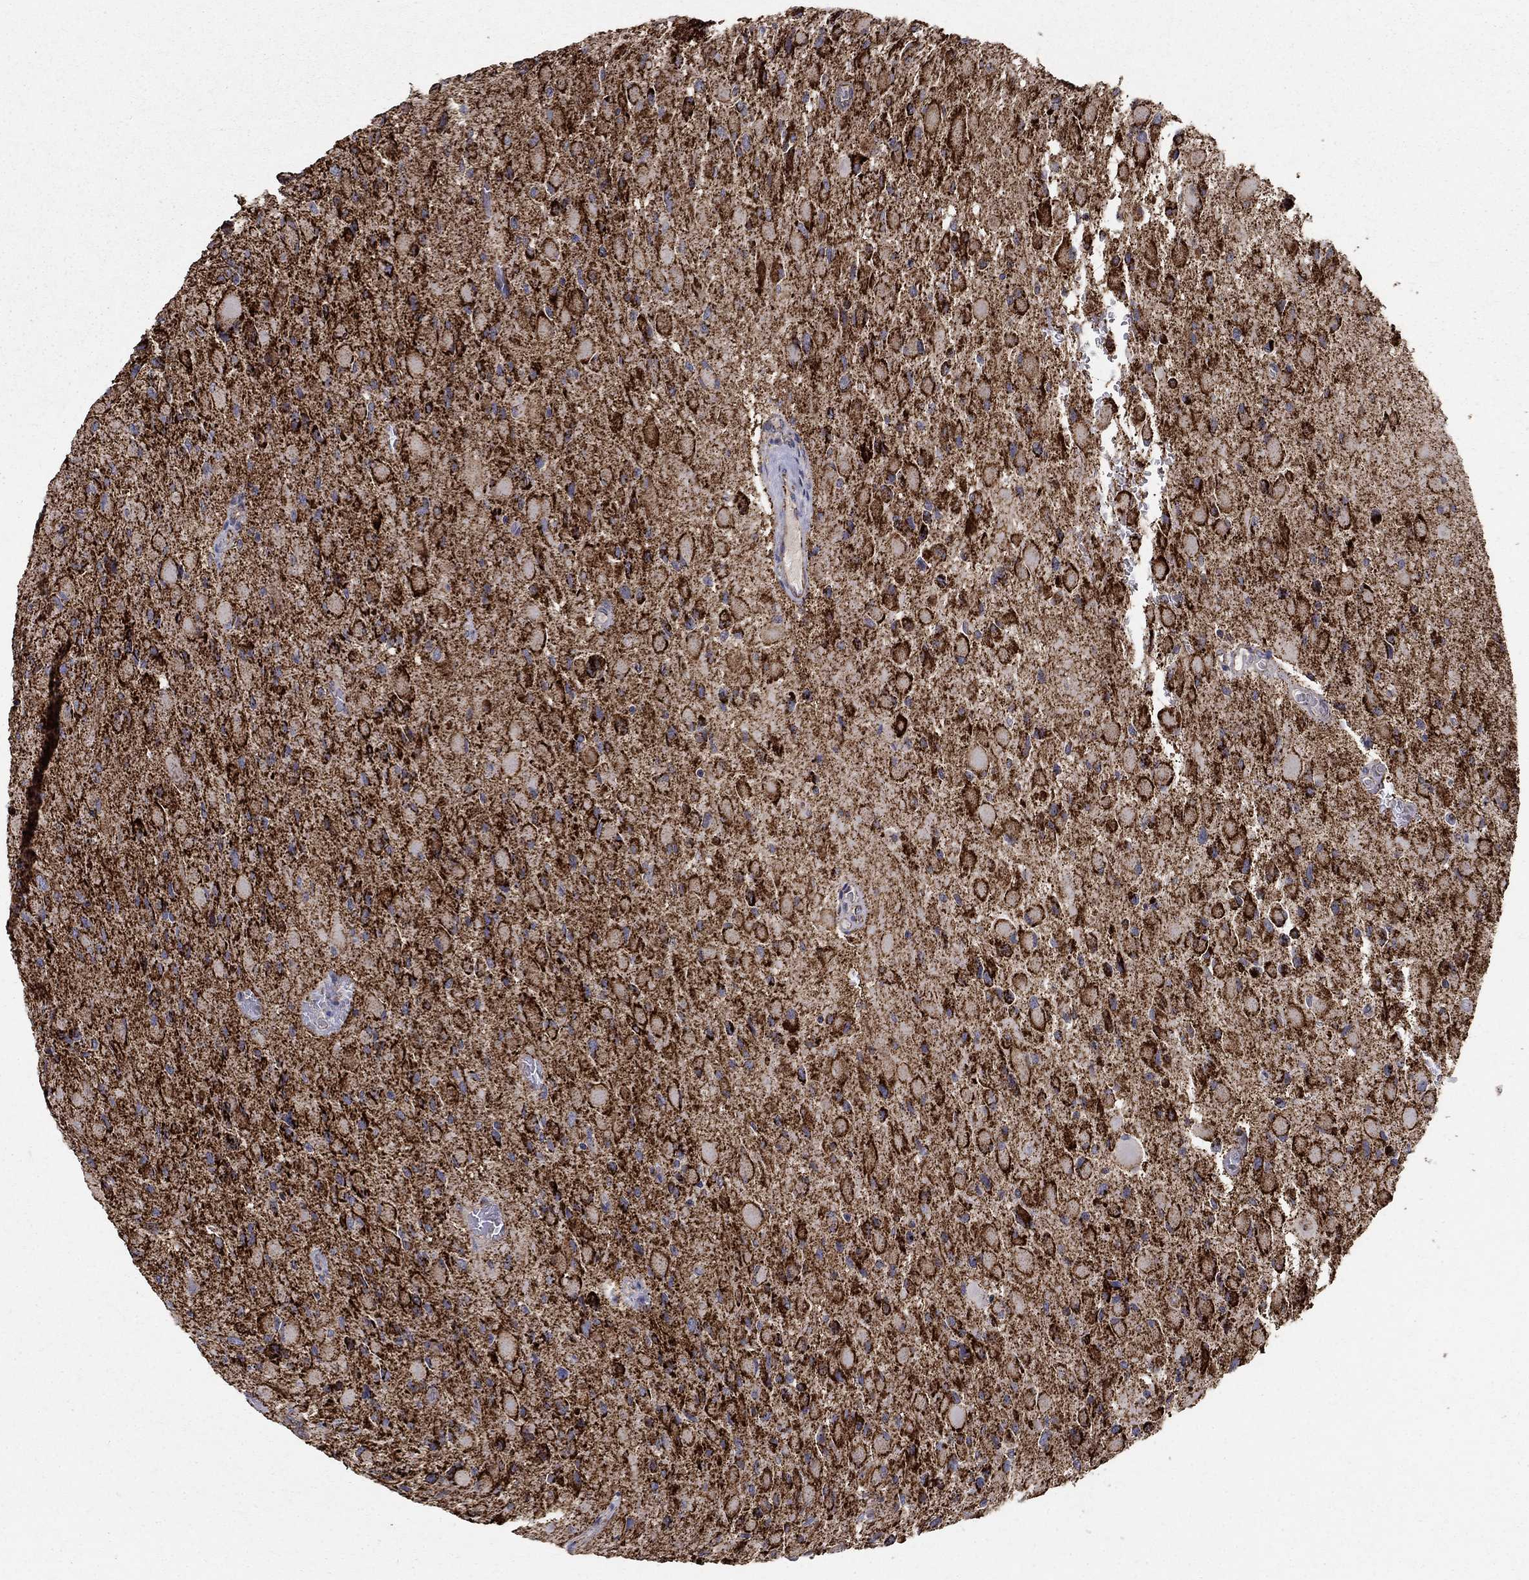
{"staining": {"intensity": "strong", "quantity": ">75%", "location": "cytoplasmic/membranous"}, "tissue": "glioma", "cell_type": "Tumor cells", "image_type": "cancer", "snomed": [{"axis": "morphology", "description": "Glioma, malignant, High grade"}, {"axis": "topography", "description": "Cerebral cortex"}], "caption": "Immunohistochemistry (IHC) image of human malignant glioma (high-grade) stained for a protein (brown), which exhibits high levels of strong cytoplasmic/membranous positivity in about >75% of tumor cells.", "gene": "GCSH", "patient": {"sex": "female", "age": 36}}